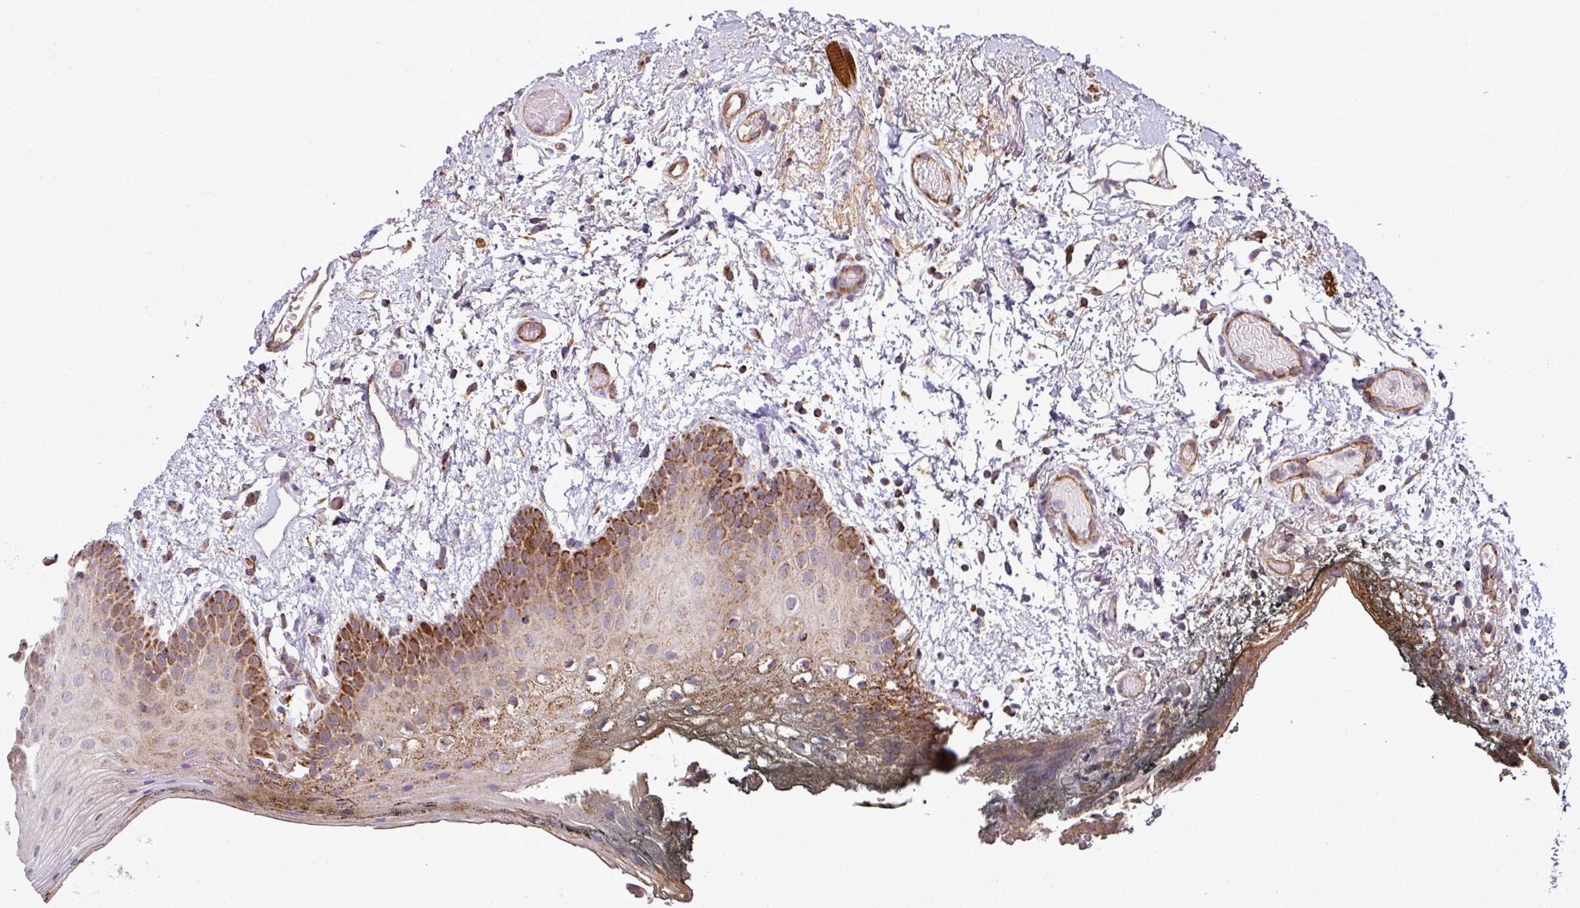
{"staining": {"intensity": "moderate", "quantity": "25%-75%", "location": "cytoplasmic/membranous"}, "tissue": "oral mucosa", "cell_type": "Squamous epithelial cells", "image_type": "normal", "snomed": [{"axis": "morphology", "description": "Normal tissue, NOS"}, {"axis": "morphology", "description": "Squamous cell carcinoma, NOS"}, {"axis": "topography", "description": "Oral tissue"}, {"axis": "topography", "description": "Head-Neck"}], "caption": "Immunohistochemistry (IHC) (DAB (3,3'-diaminobenzidine)) staining of unremarkable oral mucosa displays moderate cytoplasmic/membranous protein staining in approximately 25%-75% of squamous epithelial cells.", "gene": "PRELID3B", "patient": {"sex": "female", "age": 81}}